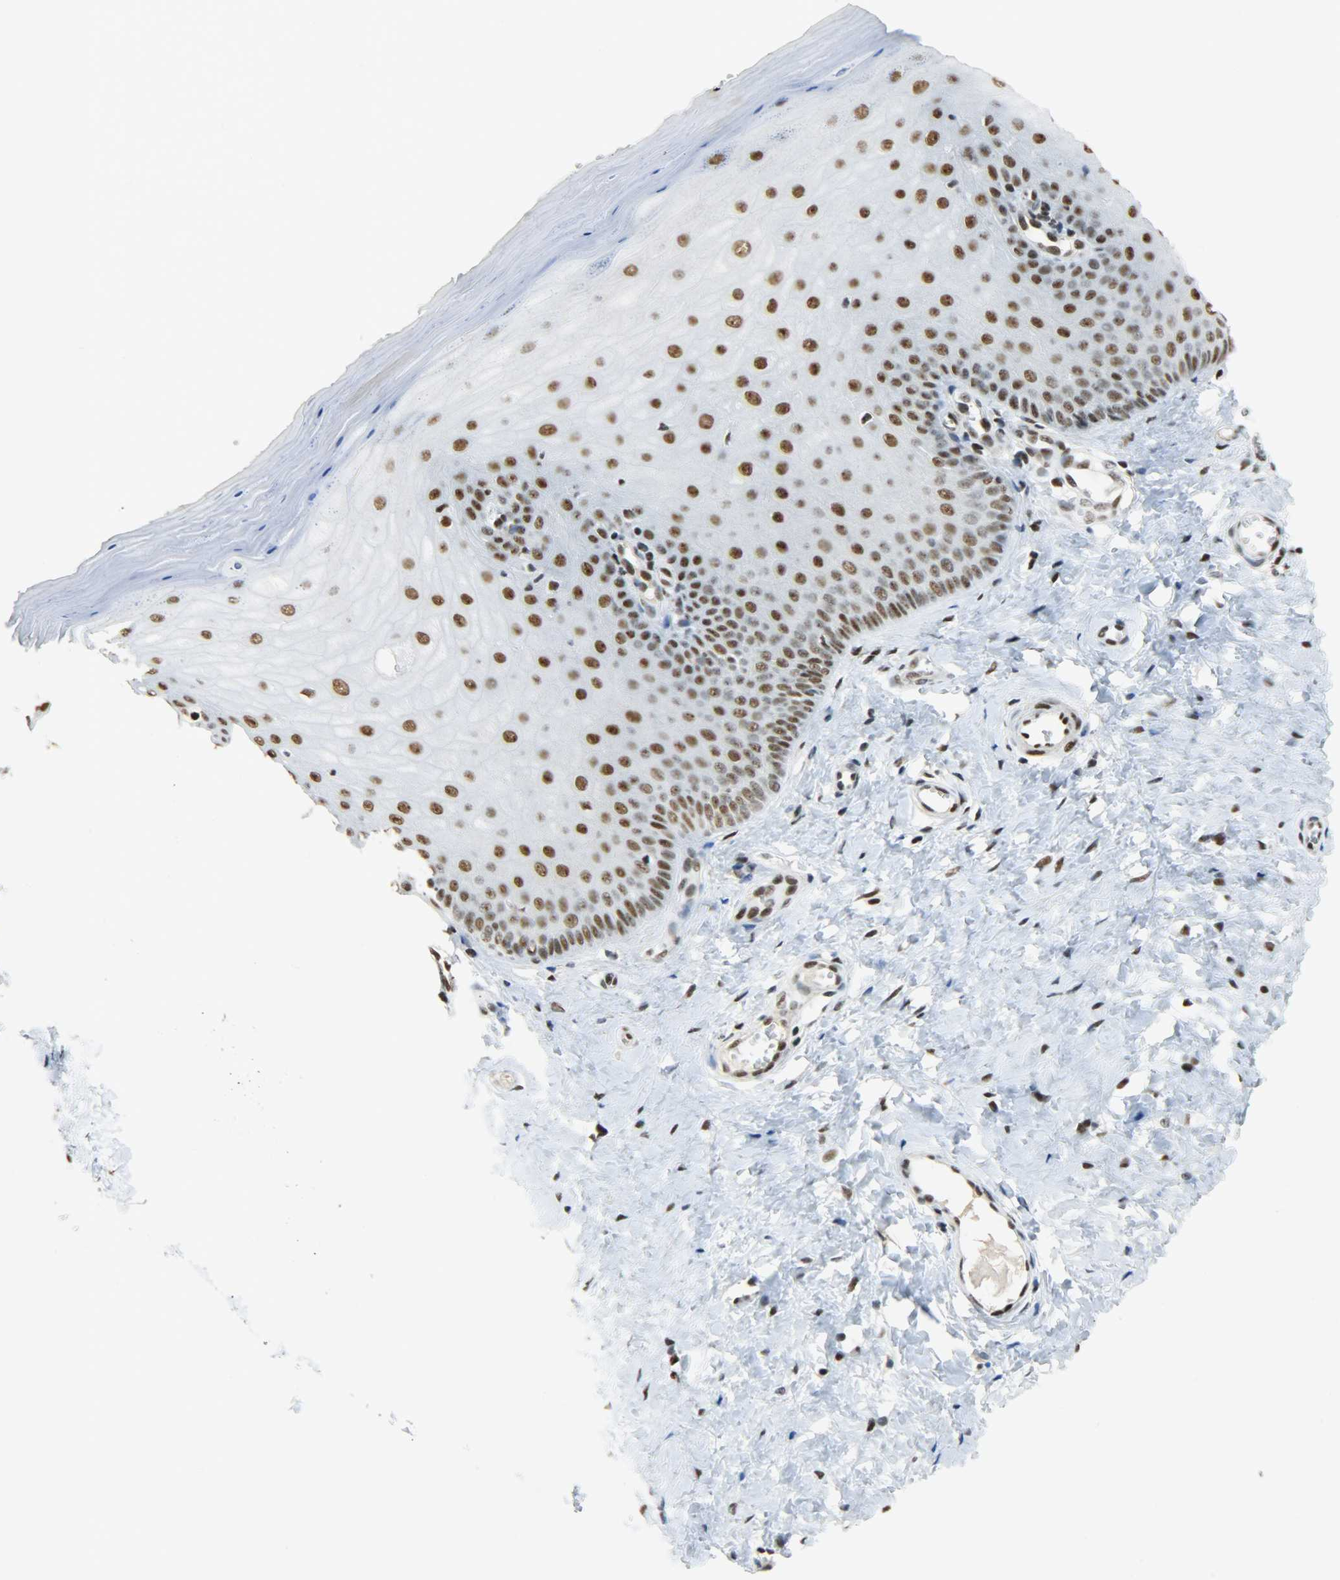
{"staining": {"intensity": "strong", "quantity": ">75%", "location": "nuclear"}, "tissue": "cervix", "cell_type": "Glandular cells", "image_type": "normal", "snomed": [{"axis": "morphology", "description": "Normal tissue, NOS"}, {"axis": "topography", "description": "Cervix"}], "caption": "IHC of unremarkable human cervix shows high levels of strong nuclear staining in about >75% of glandular cells.", "gene": "SSB", "patient": {"sex": "female", "age": 55}}